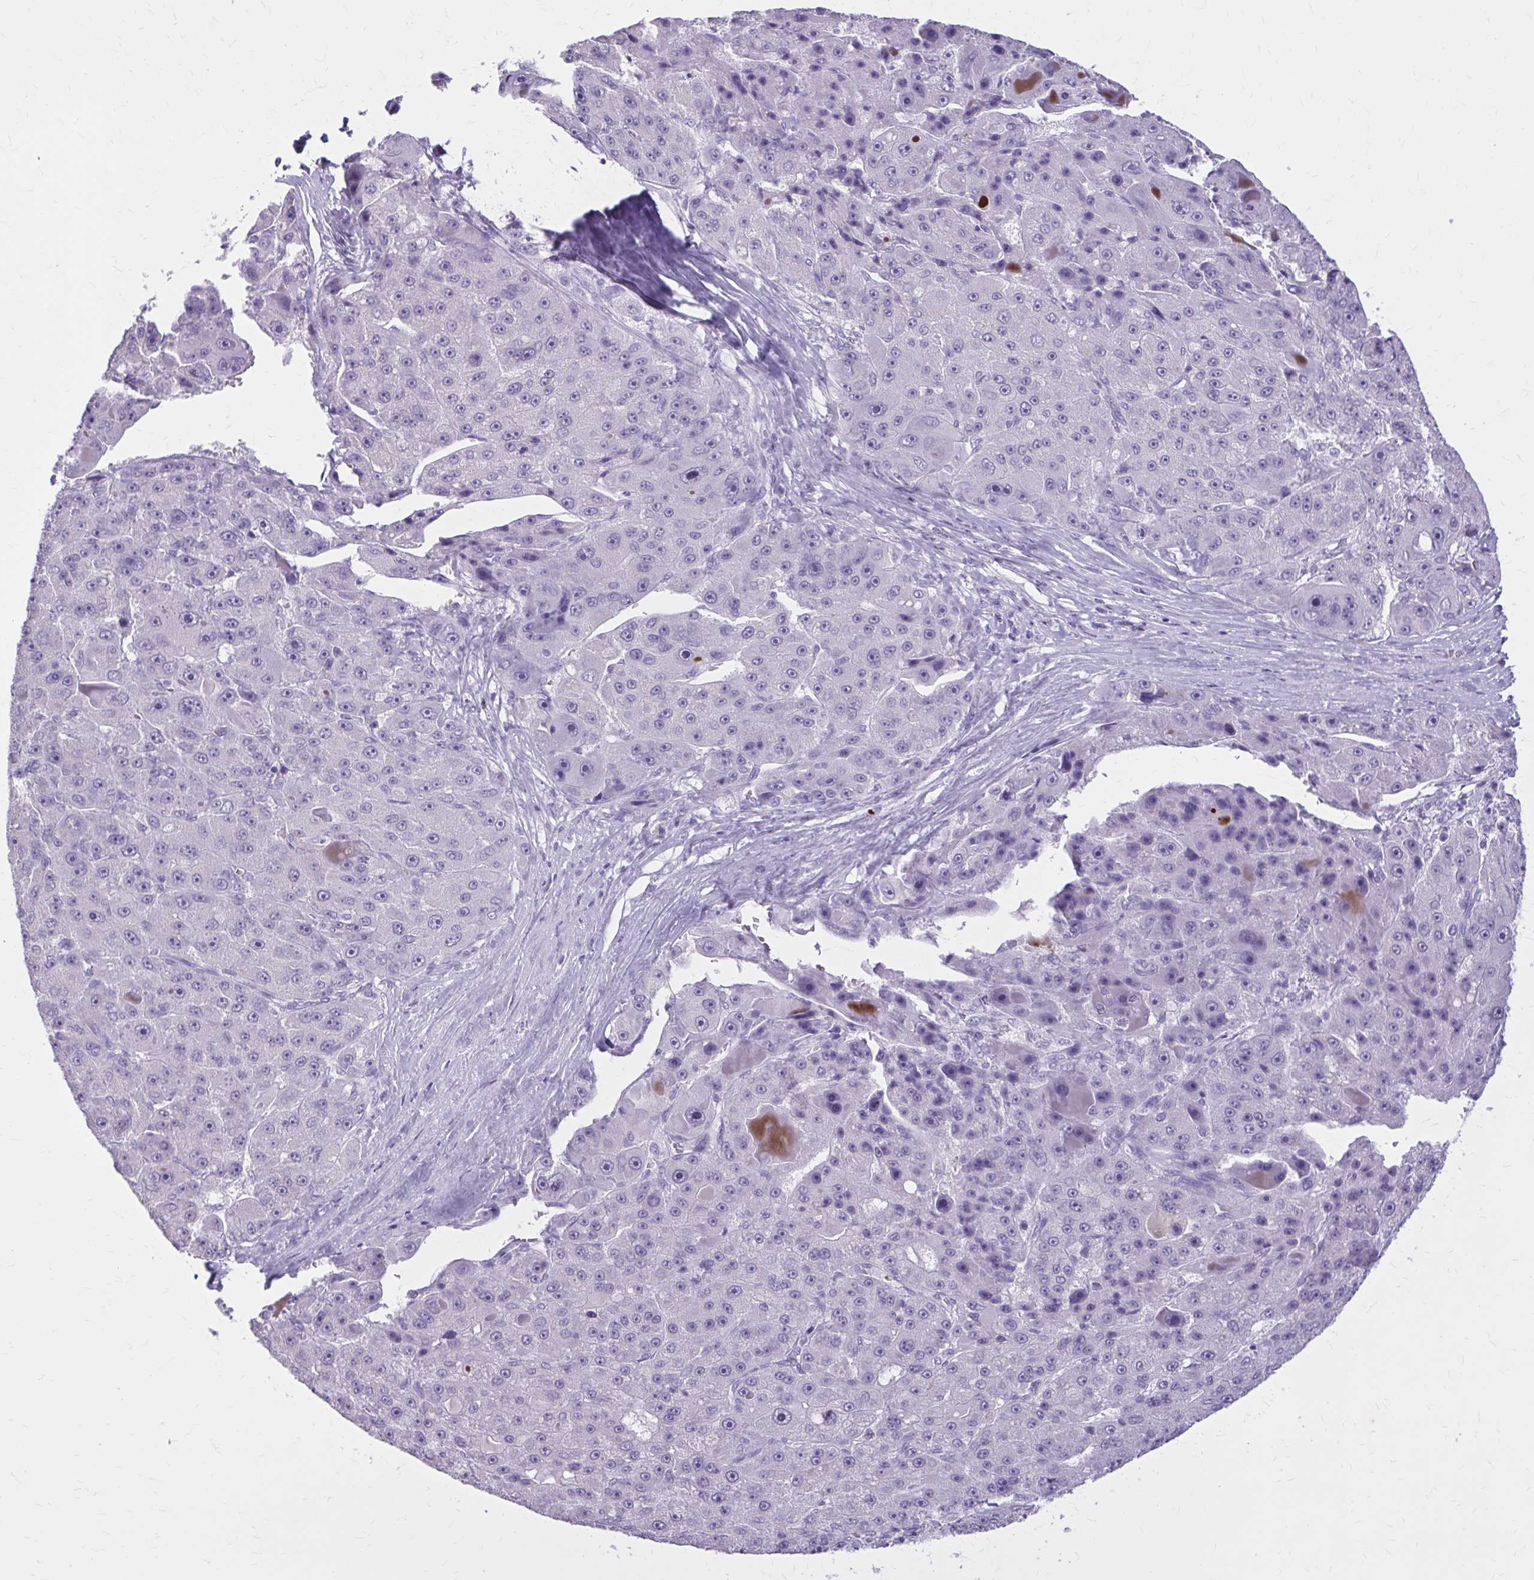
{"staining": {"intensity": "negative", "quantity": "none", "location": "none"}, "tissue": "liver cancer", "cell_type": "Tumor cells", "image_type": "cancer", "snomed": [{"axis": "morphology", "description": "Carcinoma, Hepatocellular, NOS"}, {"axis": "topography", "description": "Liver"}], "caption": "Liver cancer (hepatocellular carcinoma) stained for a protein using immunohistochemistry shows no staining tumor cells.", "gene": "OR4B1", "patient": {"sex": "male", "age": 76}}